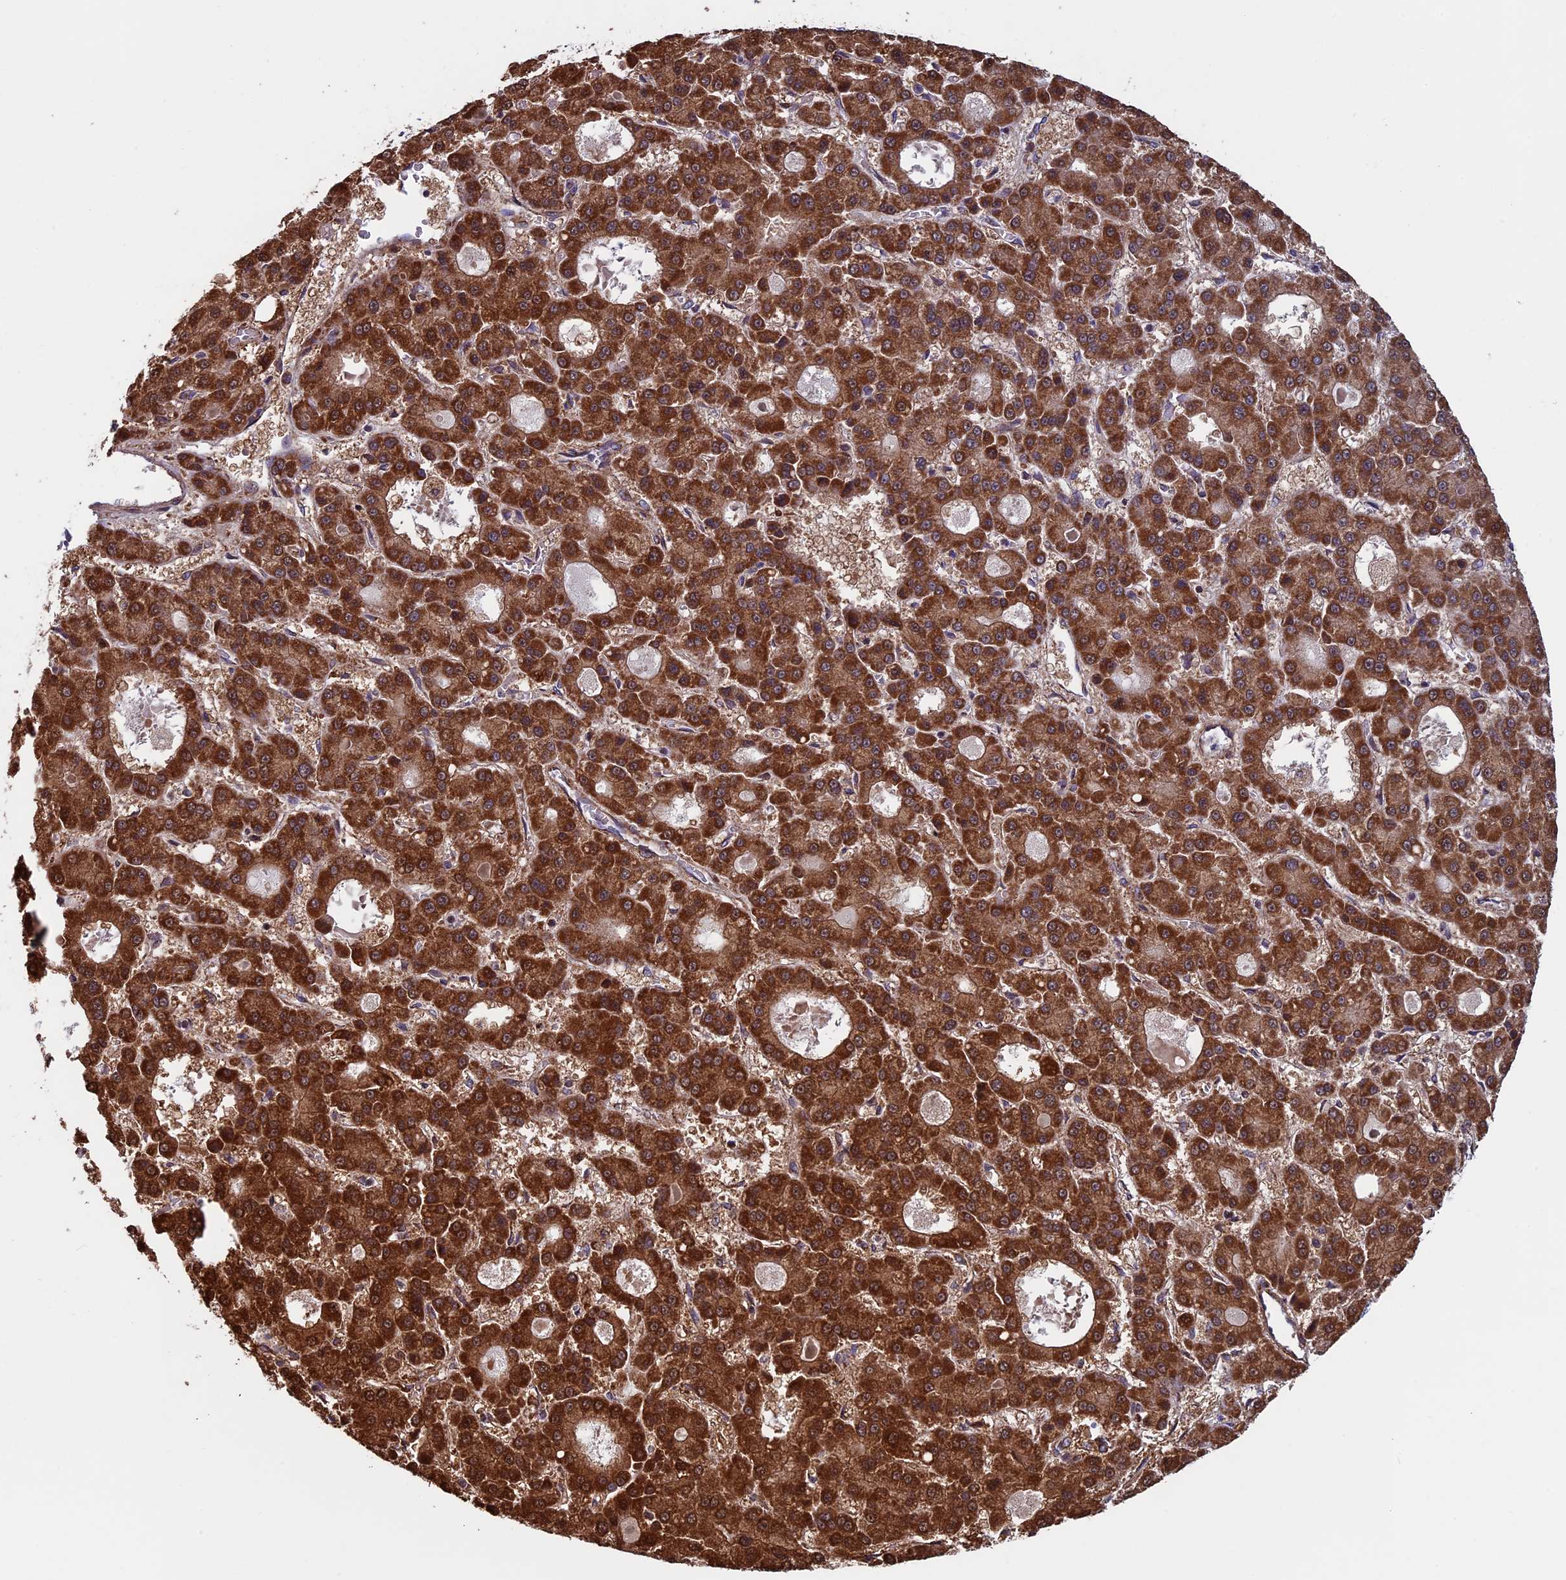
{"staining": {"intensity": "strong", "quantity": ">75%", "location": "cytoplasmic/membranous"}, "tissue": "liver cancer", "cell_type": "Tumor cells", "image_type": "cancer", "snomed": [{"axis": "morphology", "description": "Carcinoma, Hepatocellular, NOS"}, {"axis": "topography", "description": "Liver"}], "caption": "Hepatocellular carcinoma (liver) stained with a brown dye demonstrates strong cytoplasmic/membranous positive staining in about >75% of tumor cells.", "gene": "CCDC8", "patient": {"sex": "male", "age": 70}}